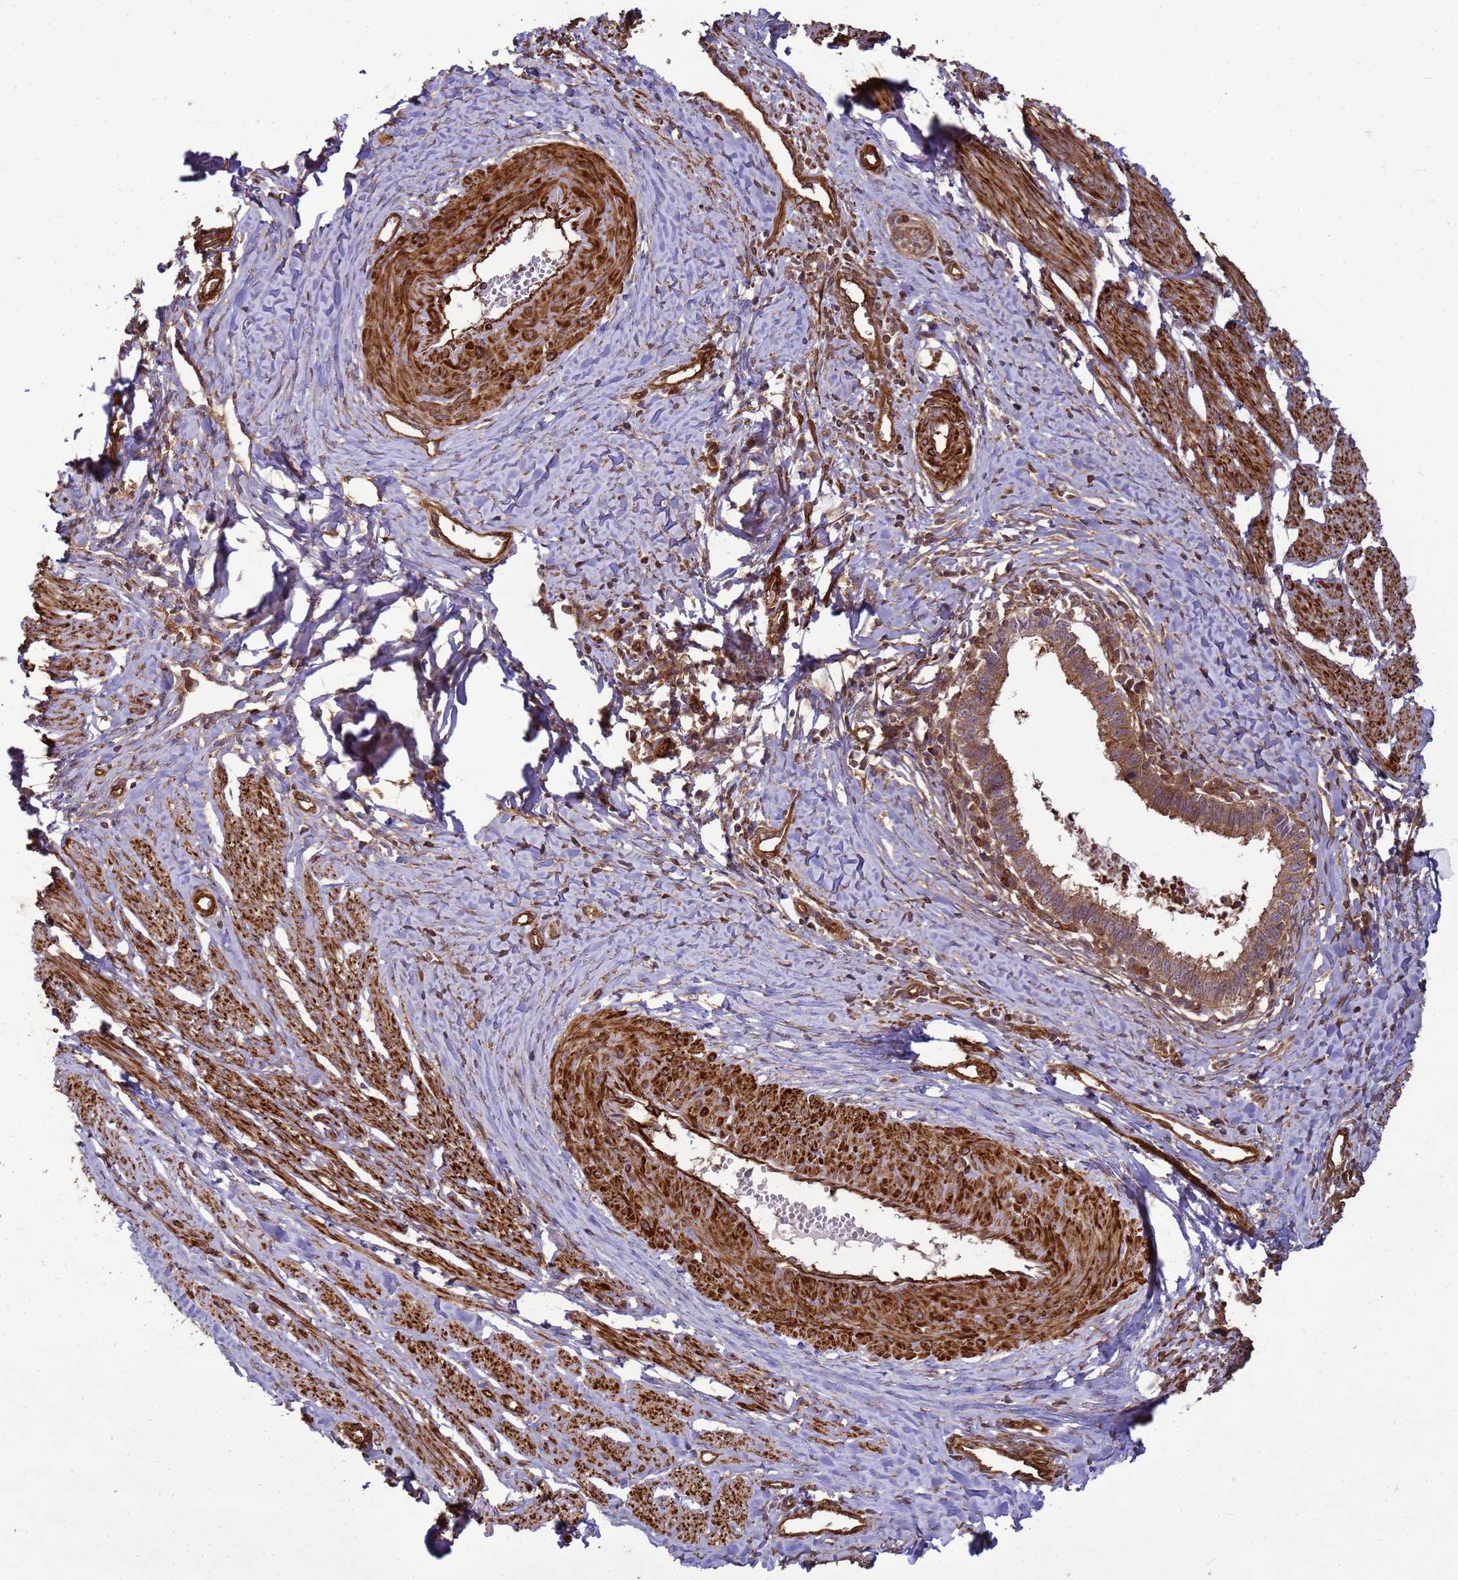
{"staining": {"intensity": "moderate", "quantity": ">75%", "location": "cytoplasmic/membranous"}, "tissue": "cervical cancer", "cell_type": "Tumor cells", "image_type": "cancer", "snomed": [{"axis": "morphology", "description": "Adenocarcinoma, NOS"}, {"axis": "topography", "description": "Cervix"}], "caption": "The immunohistochemical stain labels moderate cytoplasmic/membranous positivity in tumor cells of cervical adenocarcinoma tissue. (Brightfield microscopy of DAB IHC at high magnification).", "gene": "CNOT1", "patient": {"sex": "female", "age": 36}}